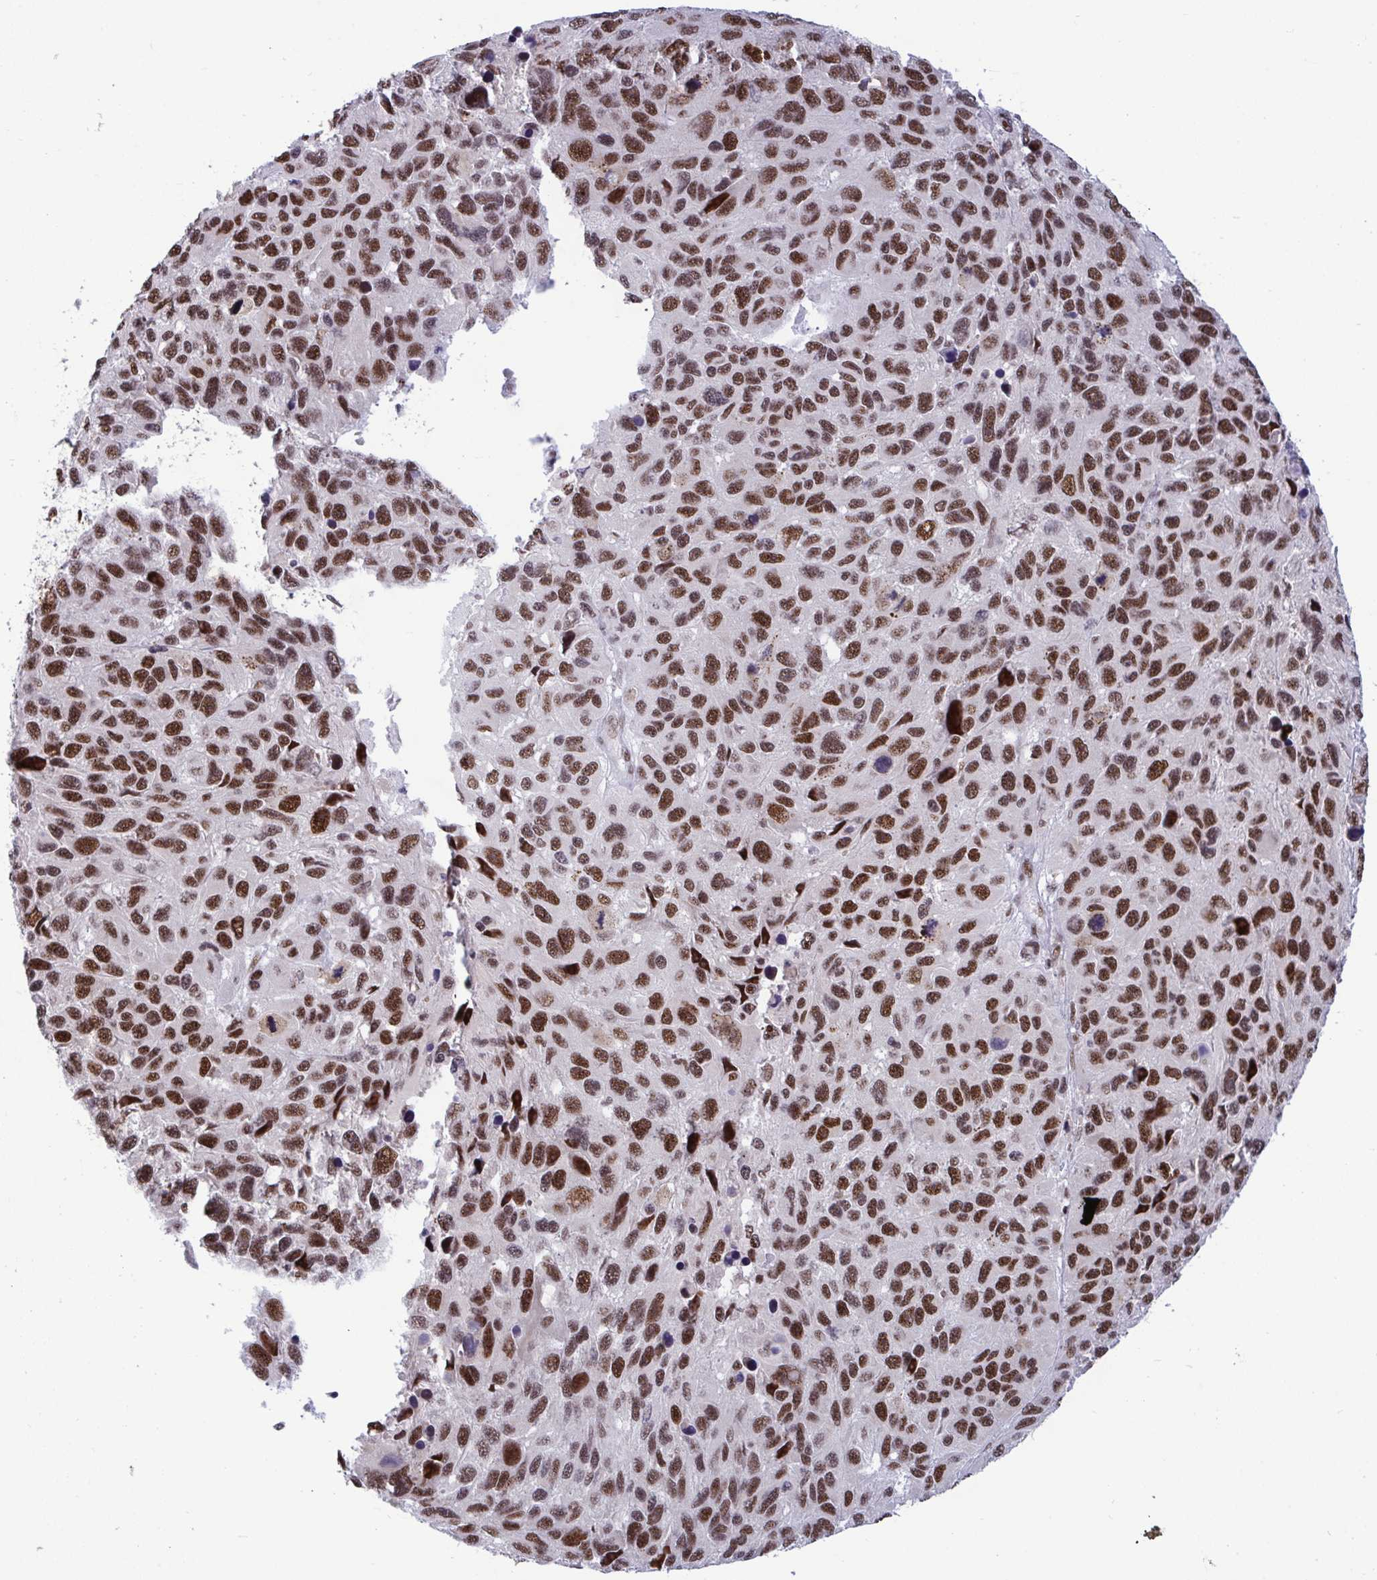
{"staining": {"intensity": "moderate", "quantity": ">75%", "location": "nuclear"}, "tissue": "melanoma", "cell_type": "Tumor cells", "image_type": "cancer", "snomed": [{"axis": "morphology", "description": "Malignant melanoma, NOS"}, {"axis": "topography", "description": "Skin"}], "caption": "An image of human malignant melanoma stained for a protein reveals moderate nuclear brown staining in tumor cells.", "gene": "WBP11", "patient": {"sex": "male", "age": 53}}